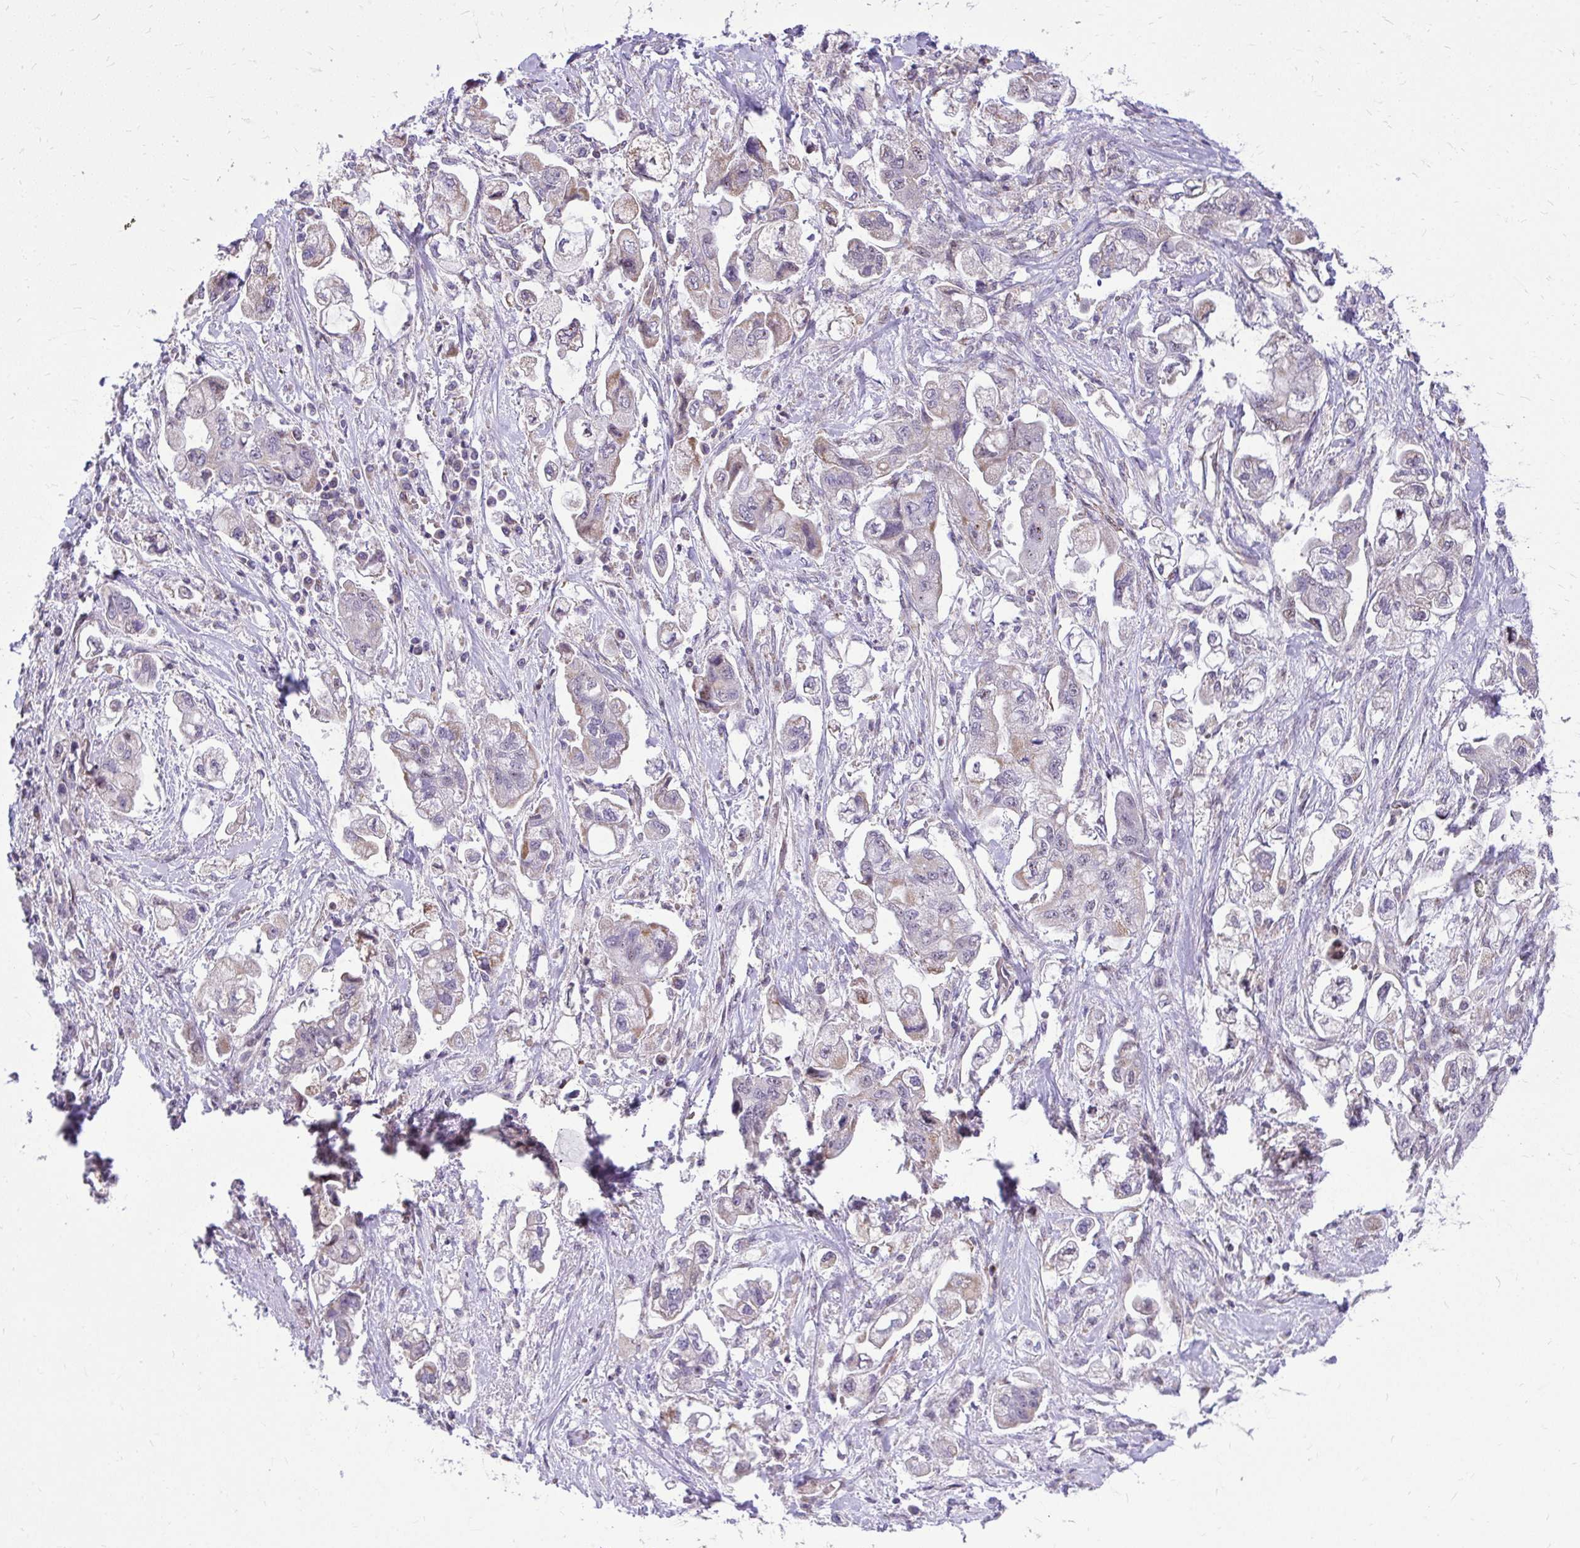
{"staining": {"intensity": "negative", "quantity": "none", "location": "none"}, "tissue": "stomach cancer", "cell_type": "Tumor cells", "image_type": "cancer", "snomed": [{"axis": "morphology", "description": "Adenocarcinoma, NOS"}, {"axis": "topography", "description": "Stomach"}], "caption": "Micrograph shows no protein expression in tumor cells of stomach cancer tissue.", "gene": "GPRIN3", "patient": {"sex": "male", "age": 62}}